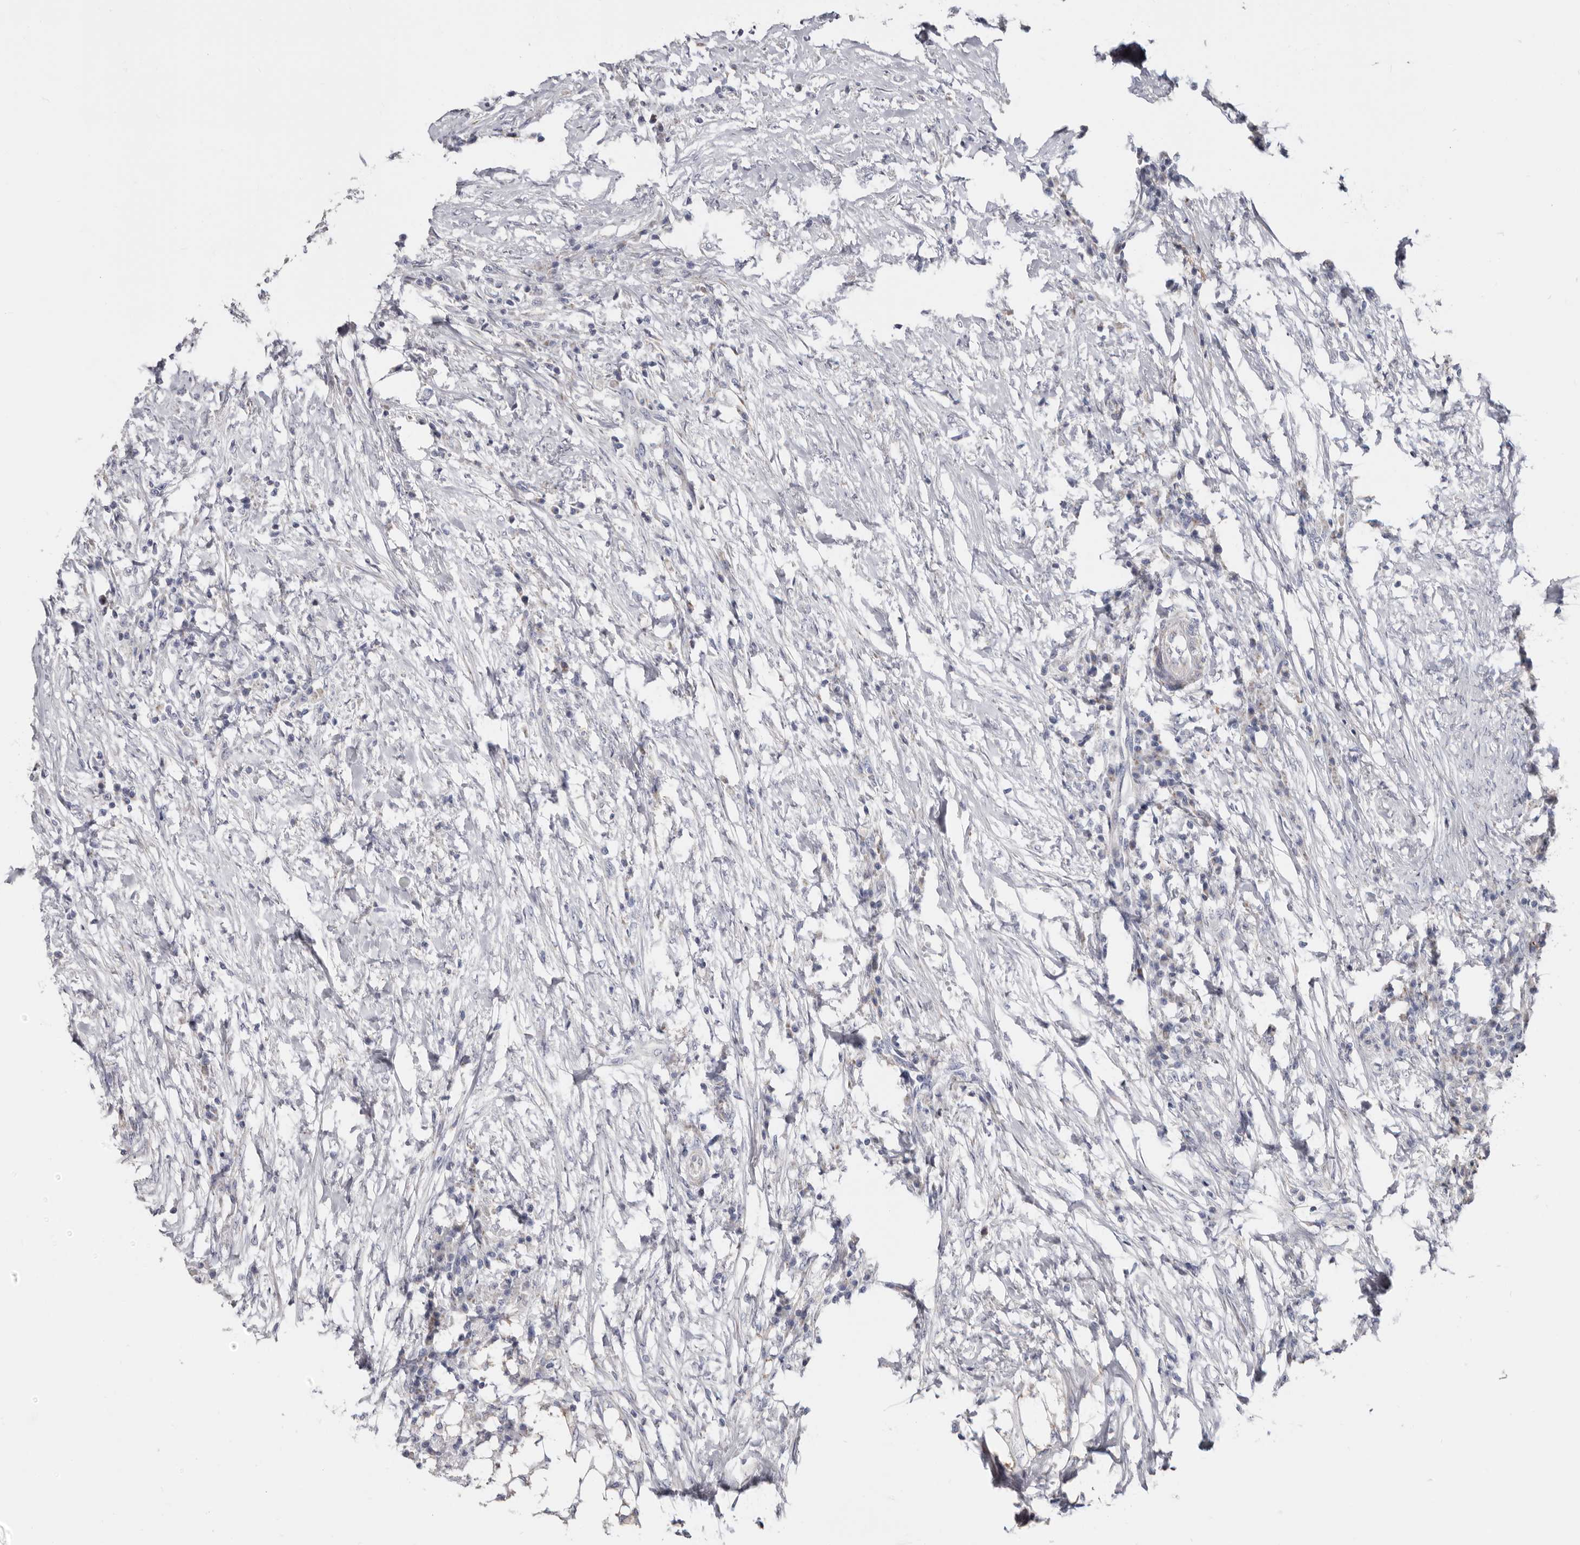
{"staining": {"intensity": "negative", "quantity": "none", "location": "none"}, "tissue": "colorectal cancer", "cell_type": "Tumor cells", "image_type": "cancer", "snomed": [{"axis": "morphology", "description": "Adenocarcinoma, NOS"}, {"axis": "topography", "description": "Colon"}], "caption": "Histopathology image shows no significant protein staining in tumor cells of colorectal adenocarcinoma.", "gene": "RSPO2", "patient": {"sex": "male", "age": 83}}